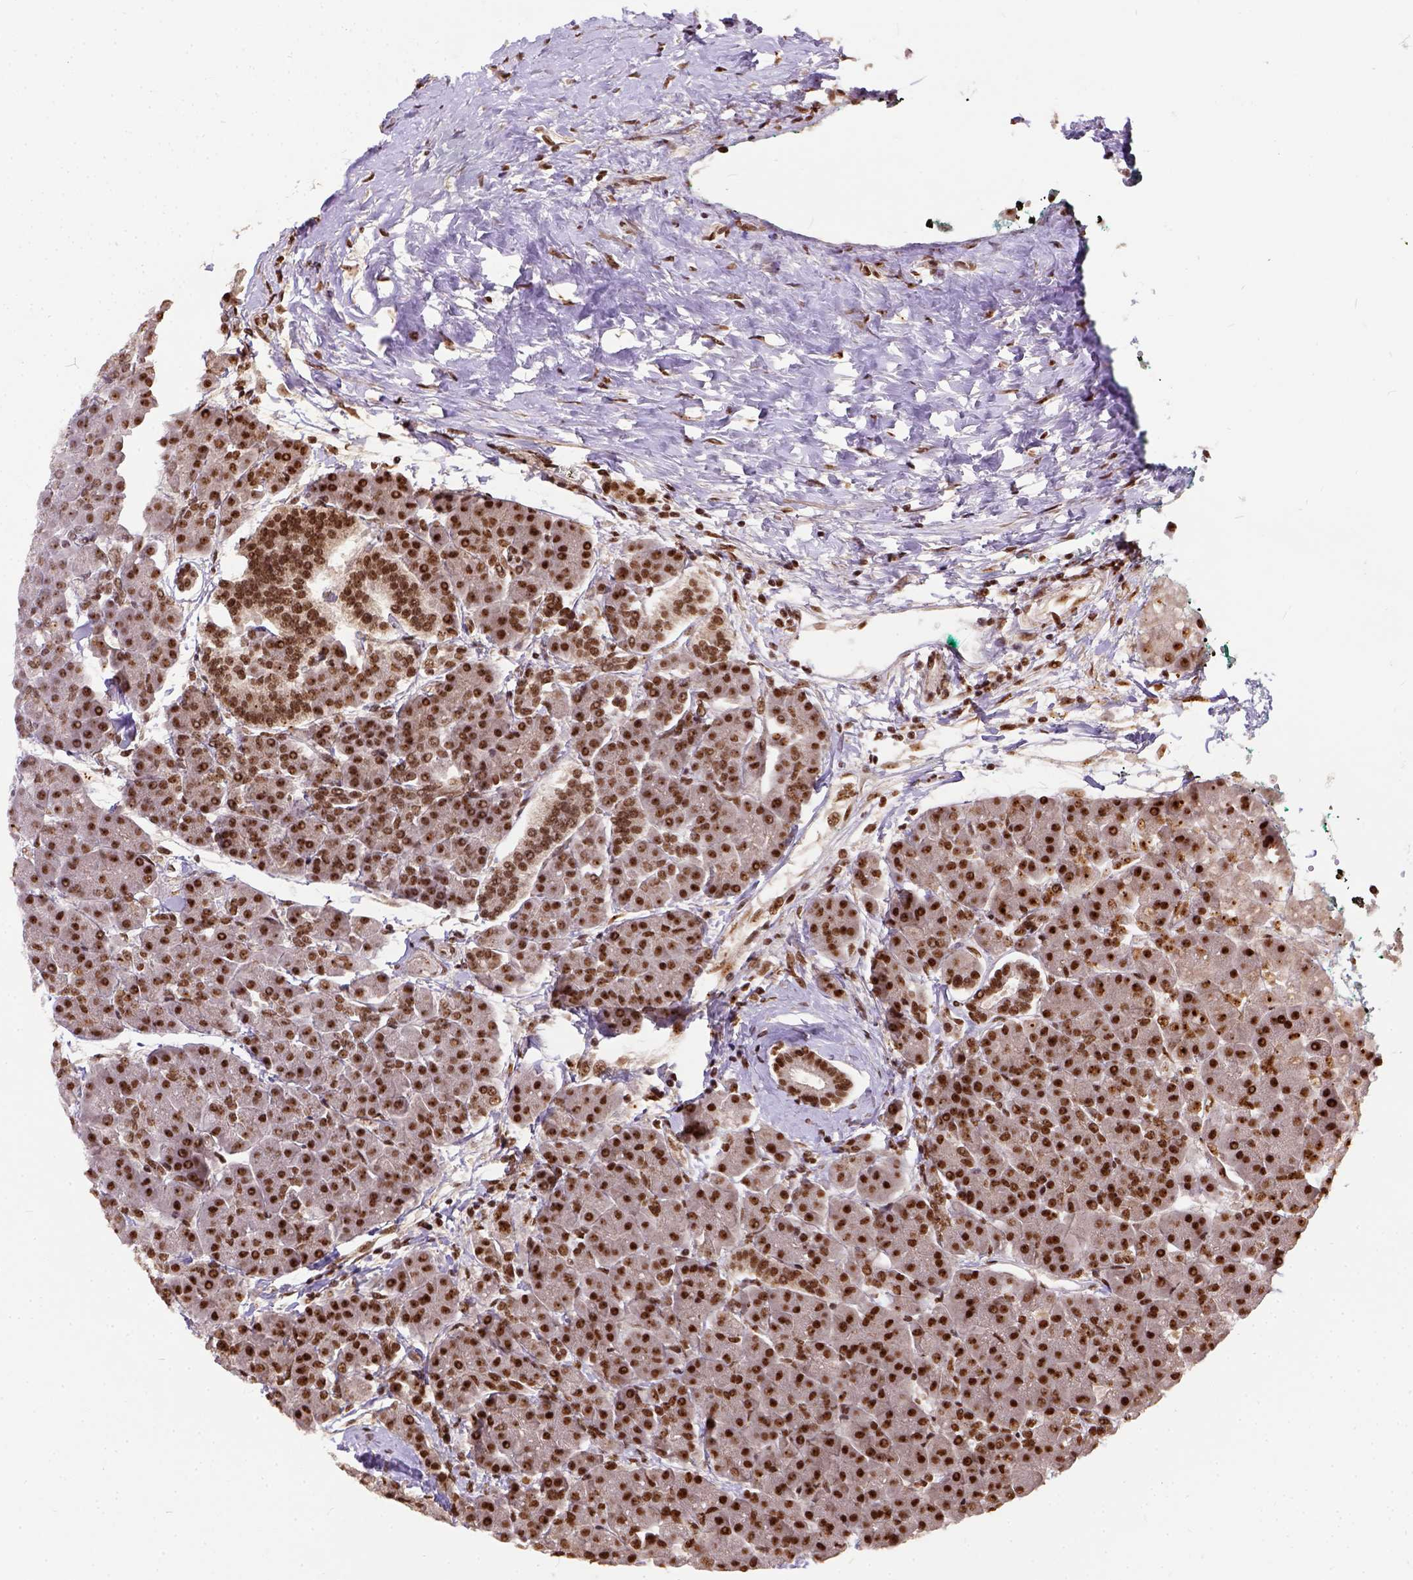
{"staining": {"intensity": "strong", "quantity": ">75%", "location": "nuclear"}, "tissue": "pancreas", "cell_type": "Exocrine glandular cells", "image_type": "normal", "snomed": [{"axis": "morphology", "description": "Normal tissue, NOS"}, {"axis": "topography", "description": "Adipose tissue"}, {"axis": "topography", "description": "Pancreas"}, {"axis": "topography", "description": "Peripheral nerve tissue"}], "caption": "Immunohistochemical staining of benign human pancreas exhibits >75% levels of strong nuclear protein staining in about >75% of exocrine glandular cells. (Brightfield microscopy of DAB IHC at high magnification).", "gene": "NACC1", "patient": {"sex": "female", "age": 58}}